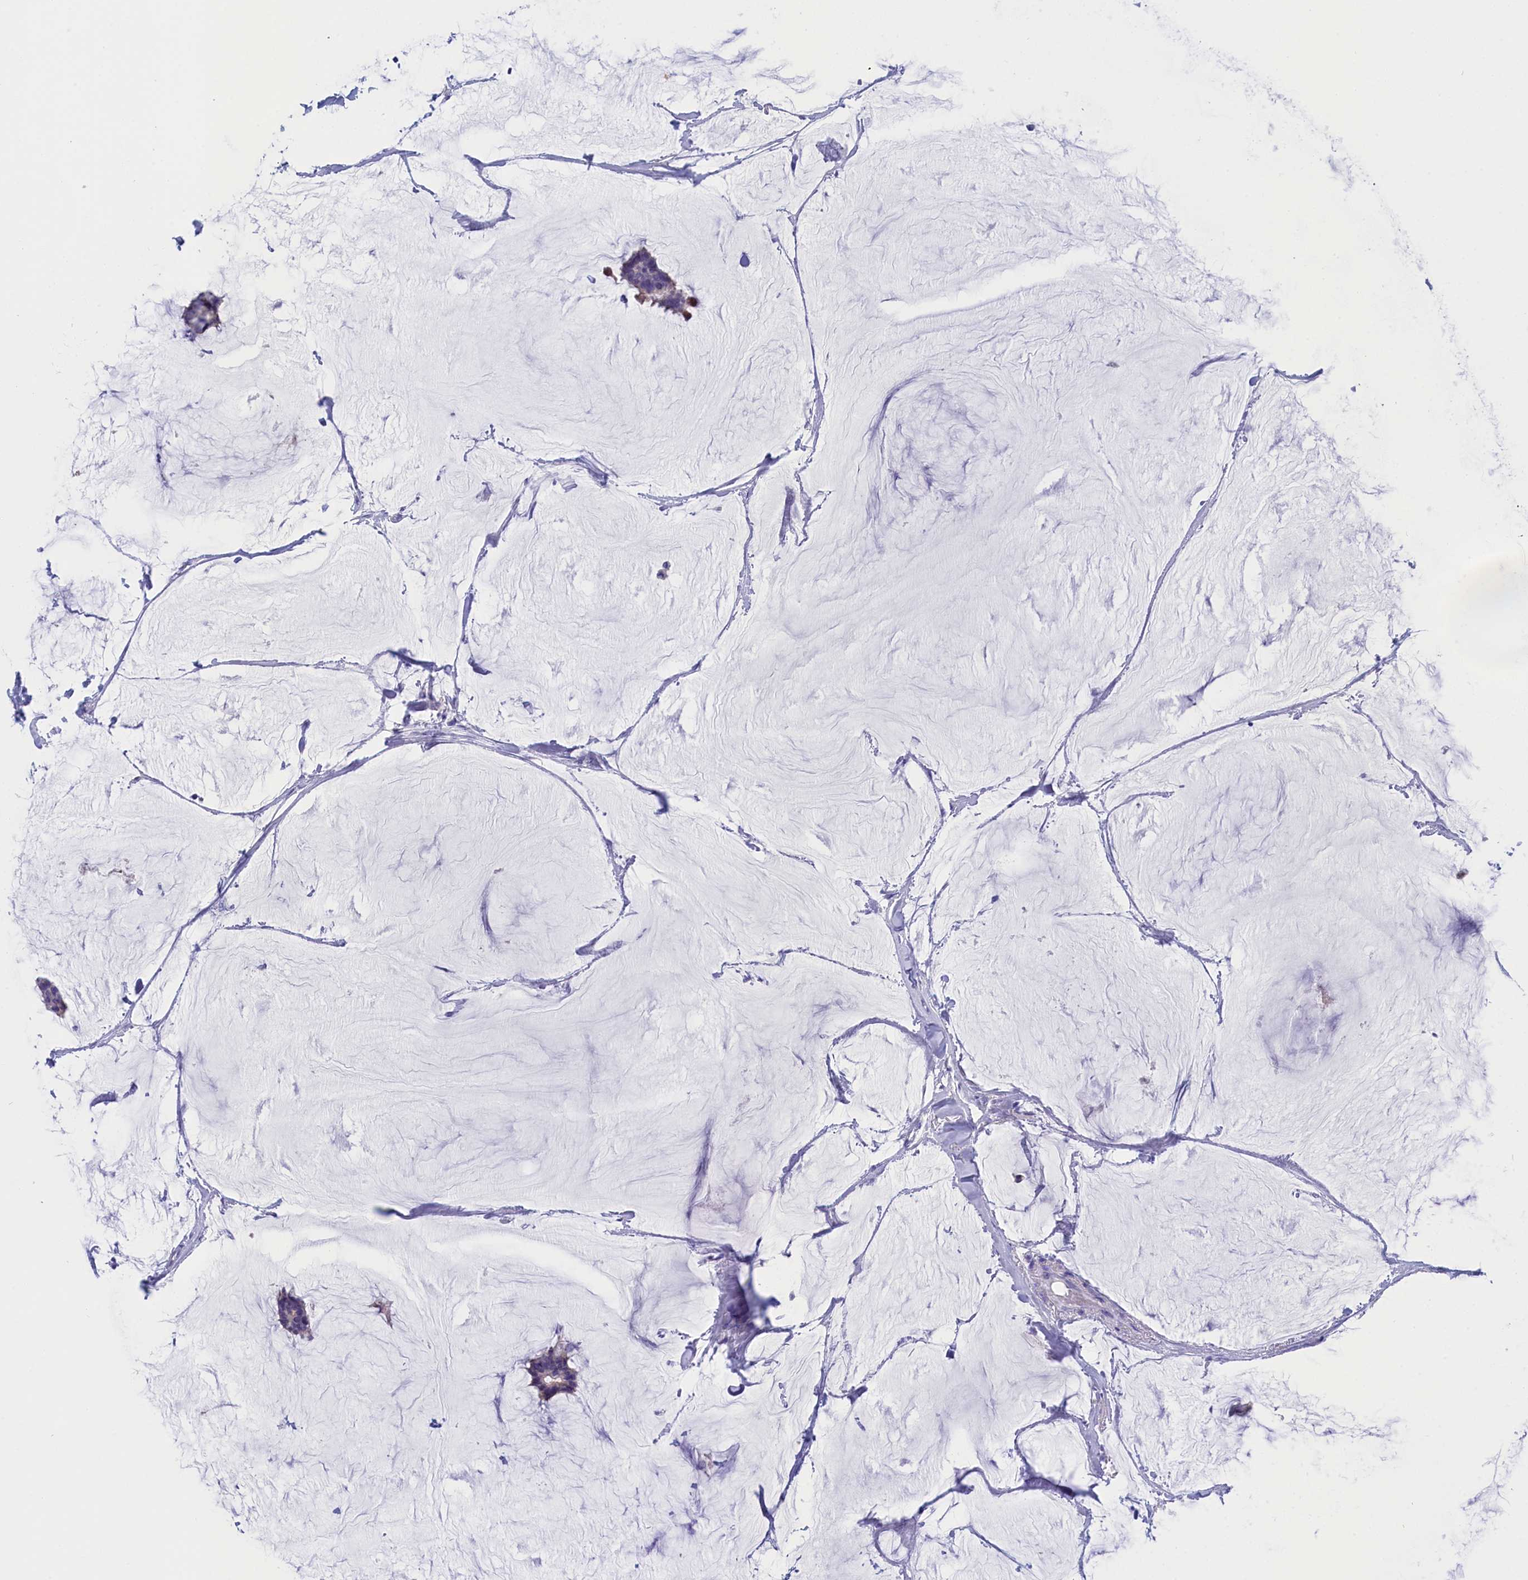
{"staining": {"intensity": "negative", "quantity": "none", "location": "none"}, "tissue": "breast cancer", "cell_type": "Tumor cells", "image_type": "cancer", "snomed": [{"axis": "morphology", "description": "Duct carcinoma"}, {"axis": "topography", "description": "Breast"}], "caption": "Immunohistochemistry (IHC) of human breast cancer shows no positivity in tumor cells.", "gene": "VPS35L", "patient": {"sex": "female", "age": 93}}